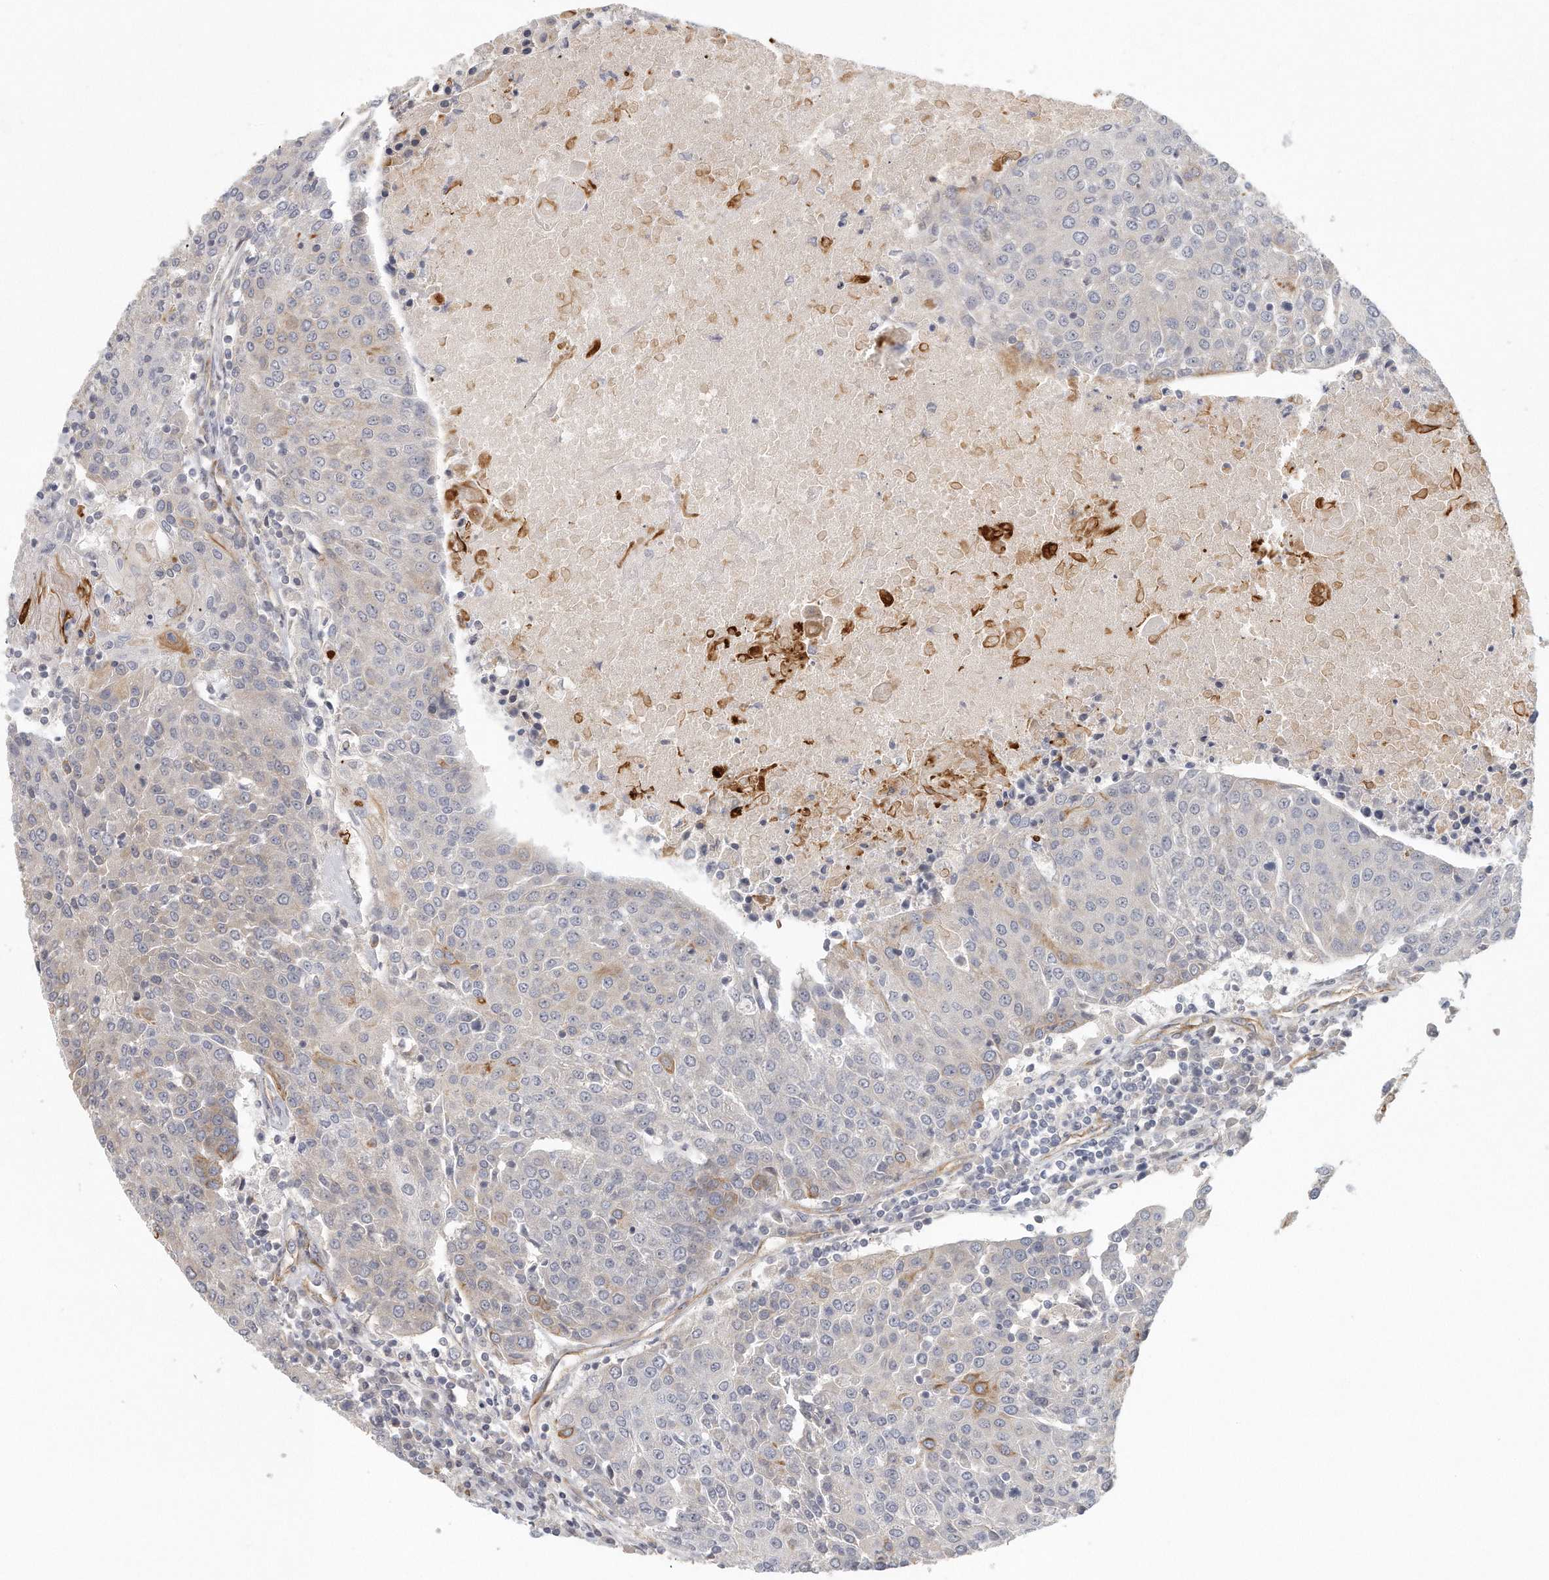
{"staining": {"intensity": "negative", "quantity": "none", "location": "none"}, "tissue": "urothelial cancer", "cell_type": "Tumor cells", "image_type": "cancer", "snomed": [{"axis": "morphology", "description": "Urothelial carcinoma, High grade"}, {"axis": "topography", "description": "Urinary bladder"}], "caption": "Immunohistochemistry histopathology image of neoplastic tissue: urothelial cancer stained with DAB (3,3'-diaminobenzidine) shows no significant protein expression in tumor cells.", "gene": "MTERF4", "patient": {"sex": "female", "age": 85}}